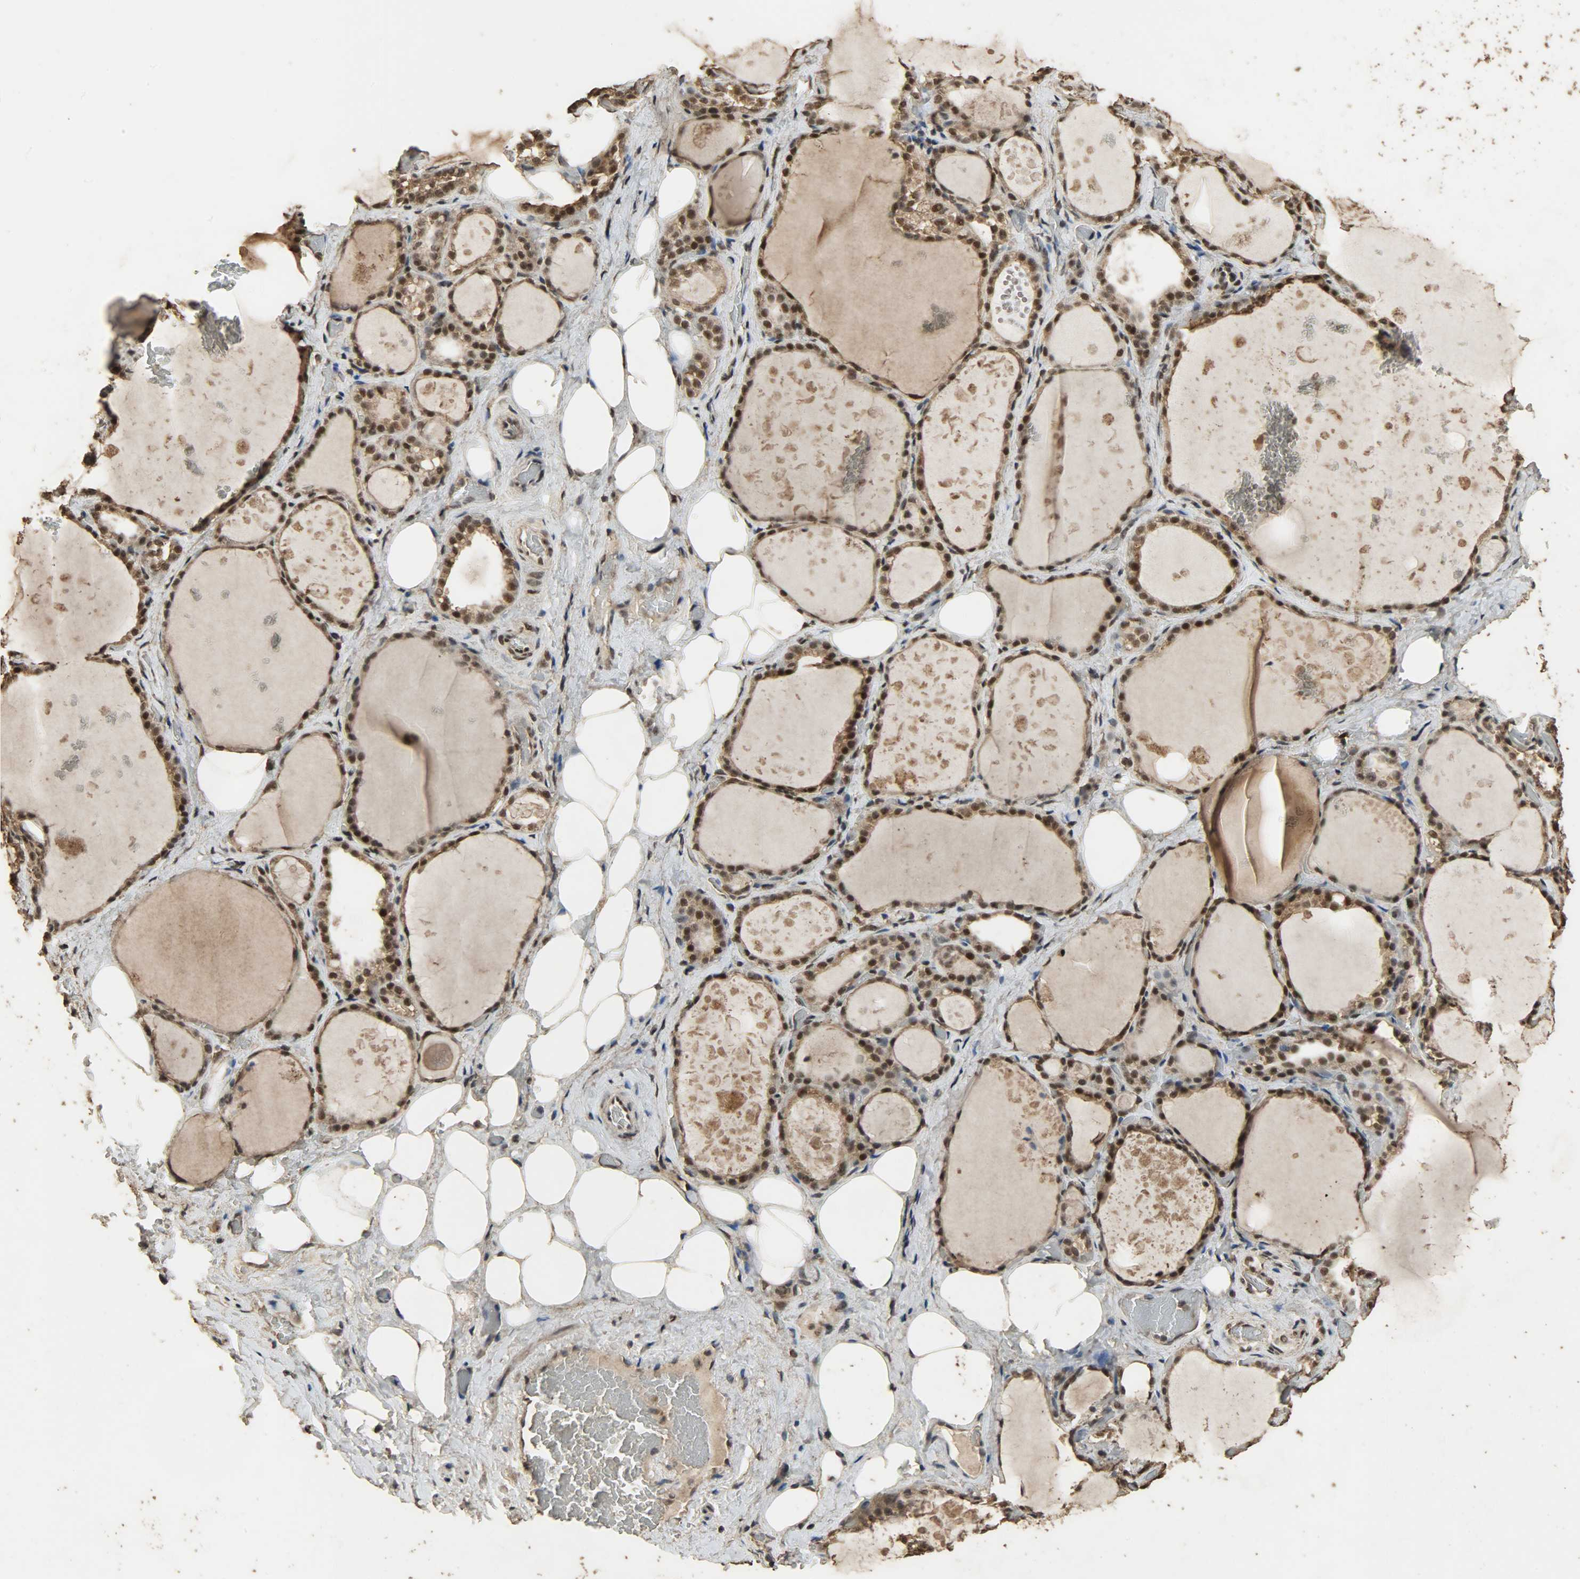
{"staining": {"intensity": "moderate", "quantity": ">75%", "location": "nuclear"}, "tissue": "thyroid gland", "cell_type": "Glandular cells", "image_type": "normal", "snomed": [{"axis": "morphology", "description": "Normal tissue, NOS"}, {"axis": "topography", "description": "Thyroid gland"}], "caption": "High-power microscopy captured an immunohistochemistry (IHC) micrograph of benign thyroid gland, revealing moderate nuclear expression in approximately >75% of glandular cells.", "gene": "CCNT2", "patient": {"sex": "male", "age": 61}}